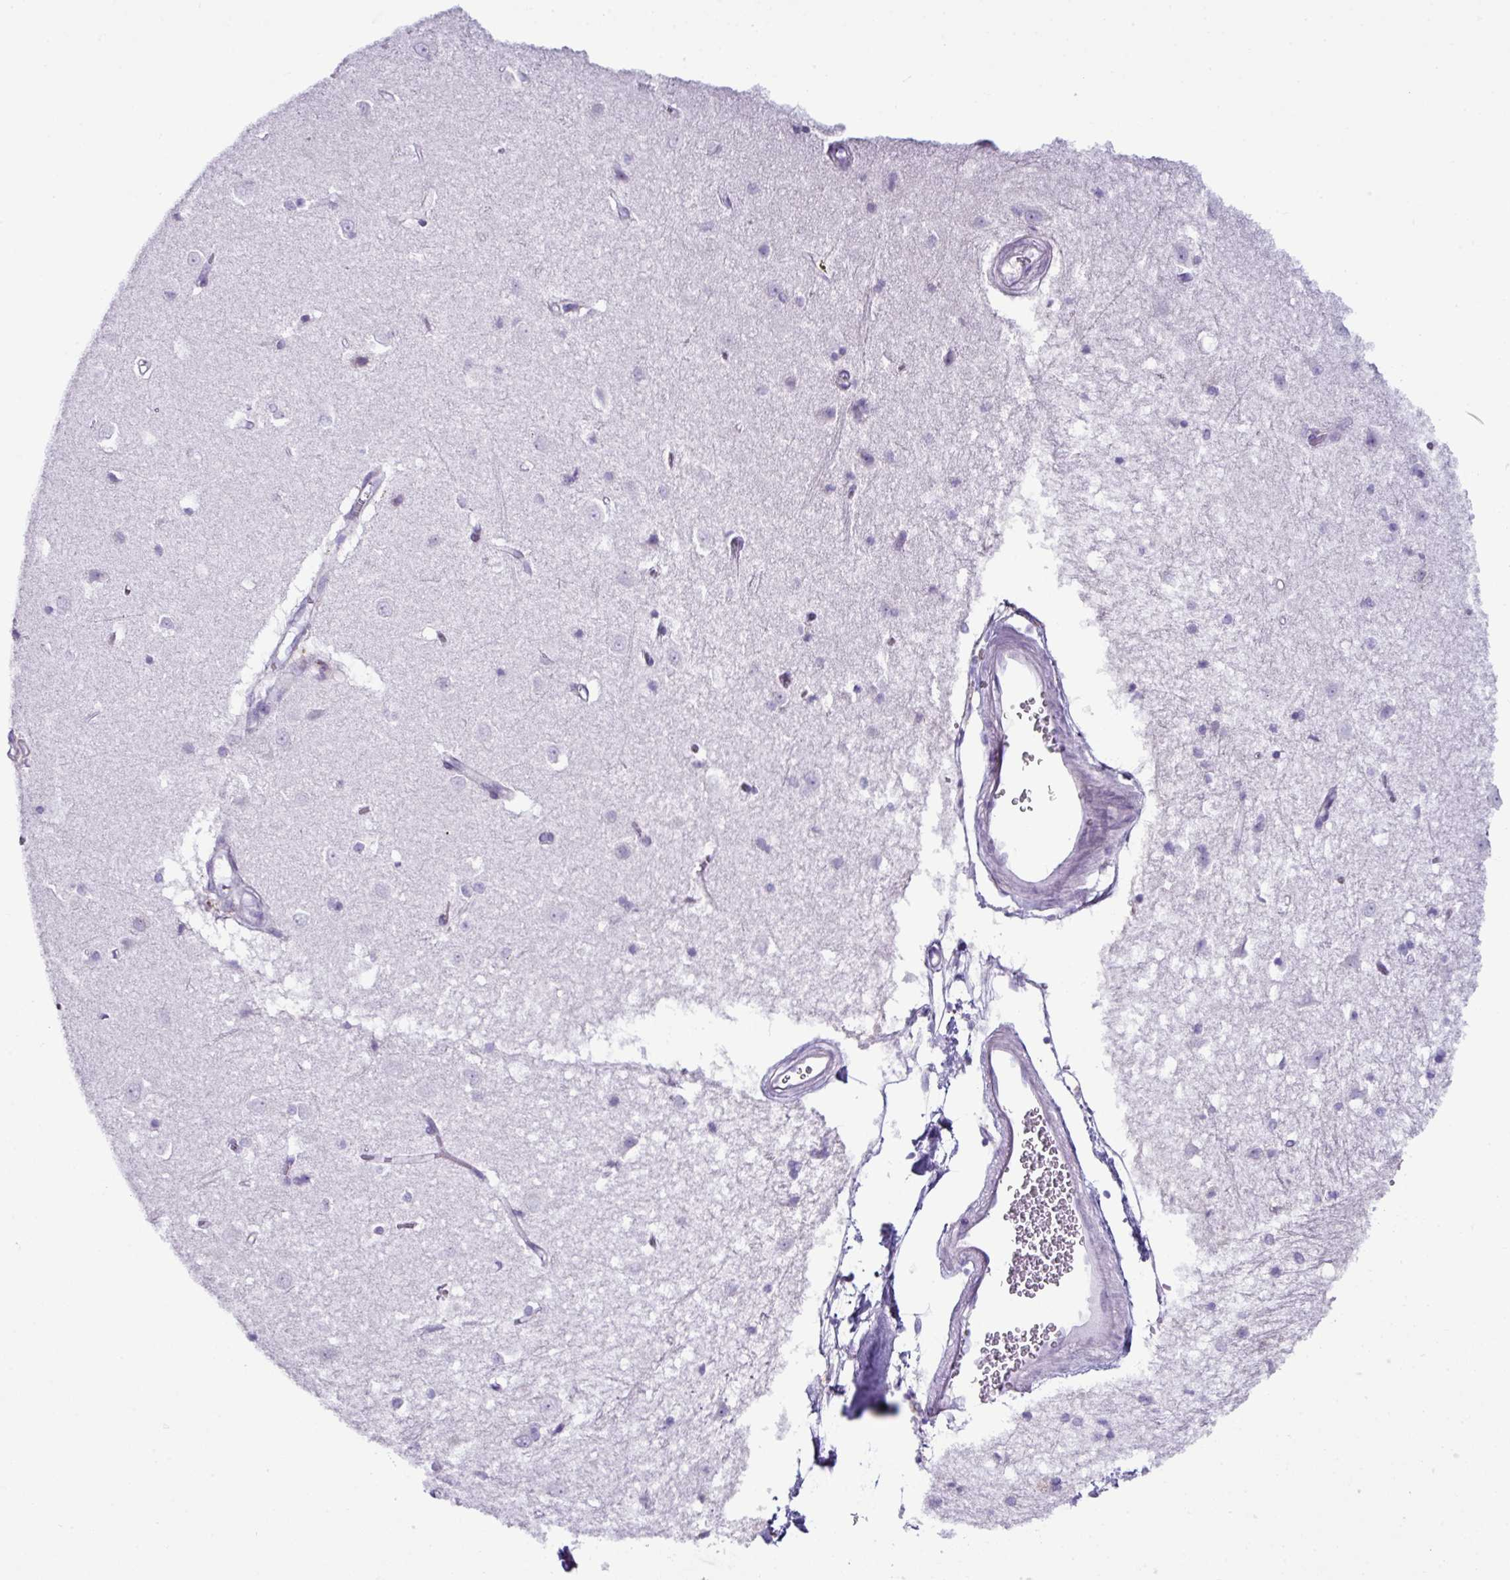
{"staining": {"intensity": "negative", "quantity": "none", "location": "none"}, "tissue": "caudate", "cell_type": "Glial cells", "image_type": "normal", "snomed": [{"axis": "morphology", "description": "Normal tissue, NOS"}, {"axis": "topography", "description": "Lateral ventricle wall"}], "caption": "Photomicrograph shows no significant protein positivity in glial cells of unremarkable caudate.", "gene": "RGS21", "patient": {"sex": "male", "age": 37}}